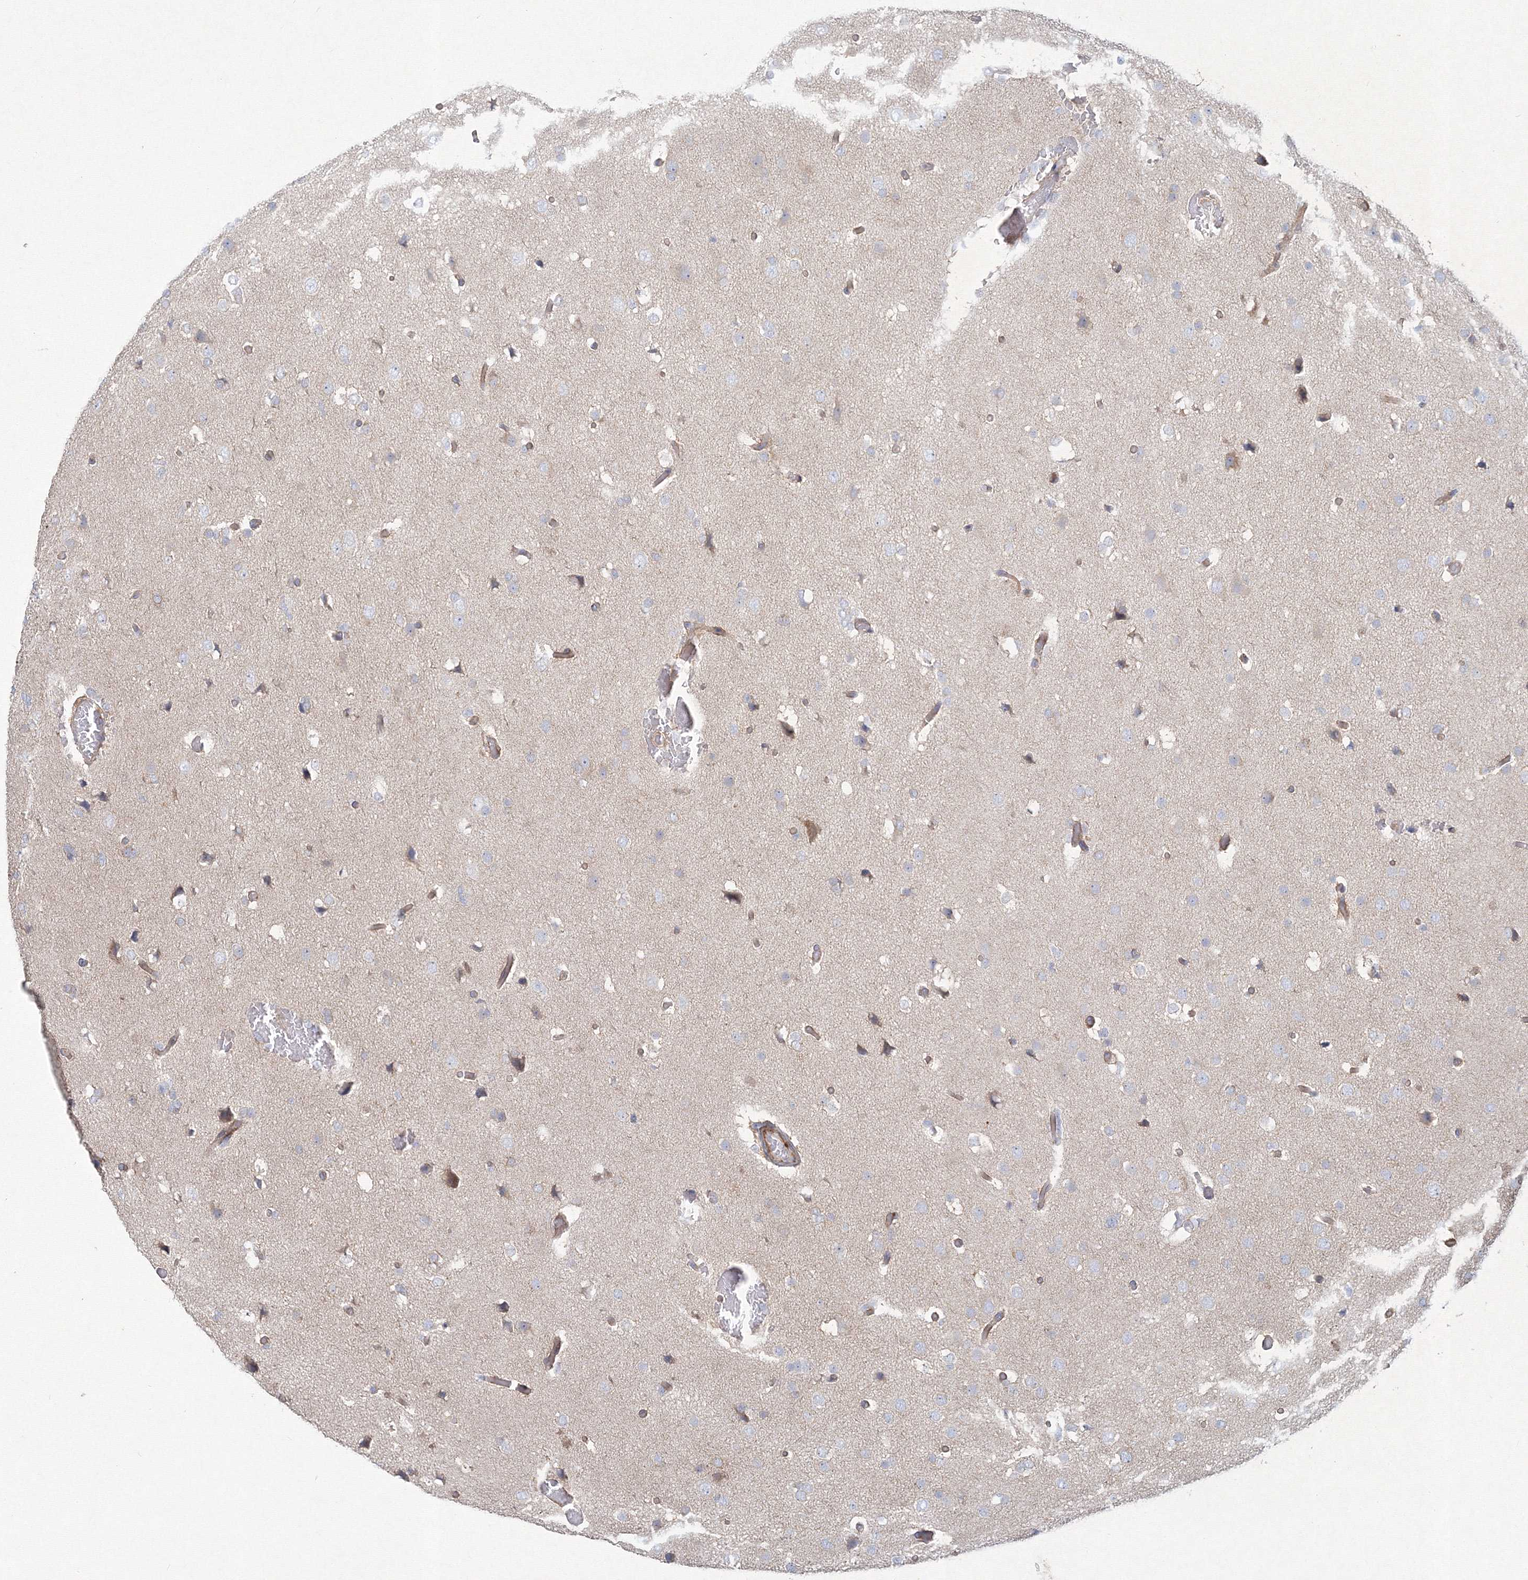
{"staining": {"intensity": "negative", "quantity": "none", "location": "none"}, "tissue": "glioma", "cell_type": "Tumor cells", "image_type": "cancer", "snomed": [{"axis": "morphology", "description": "Glioma, malignant, High grade"}, {"axis": "topography", "description": "Cerebral cortex"}], "caption": "There is no significant positivity in tumor cells of glioma.", "gene": "WDR49", "patient": {"sex": "female", "age": 36}}